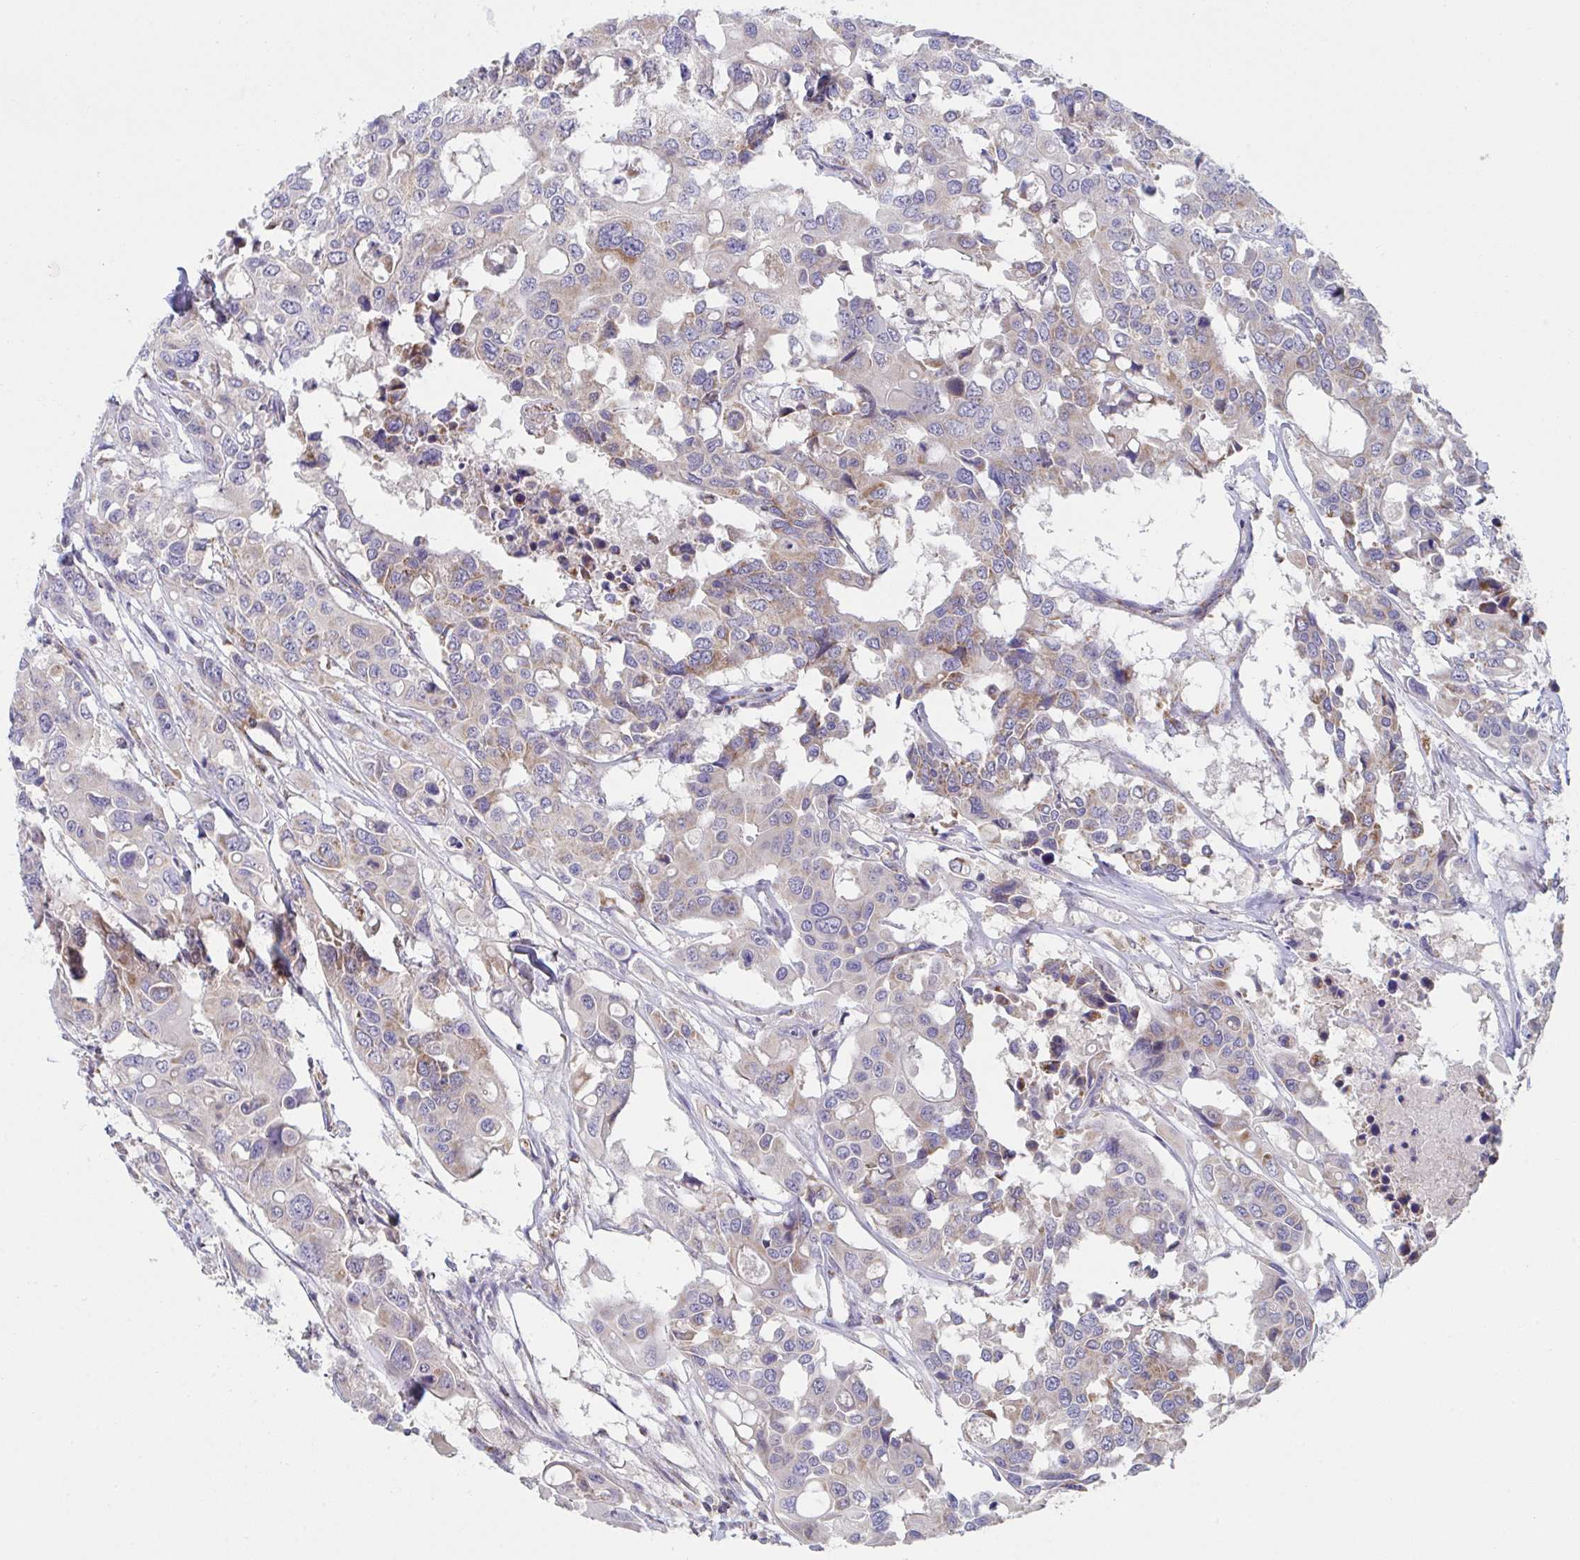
{"staining": {"intensity": "moderate", "quantity": "<25%", "location": "cytoplasmic/membranous"}, "tissue": "colorectal cancer", "cell_type": "Tumor cells", "image_type": "cancer", "snomed": [{"axis": "morphology", "description": "Adenocarcinoma, NOS"}, {"axis": "topography", "description": "Colon"}], "caption": "Tumor cells show moderate cytoplasmic/membranous staining in approximately <25% of cells in colorectal cancer.", "gene": "NDUFA7", "patient": {"sex": "male", "age": 77}}